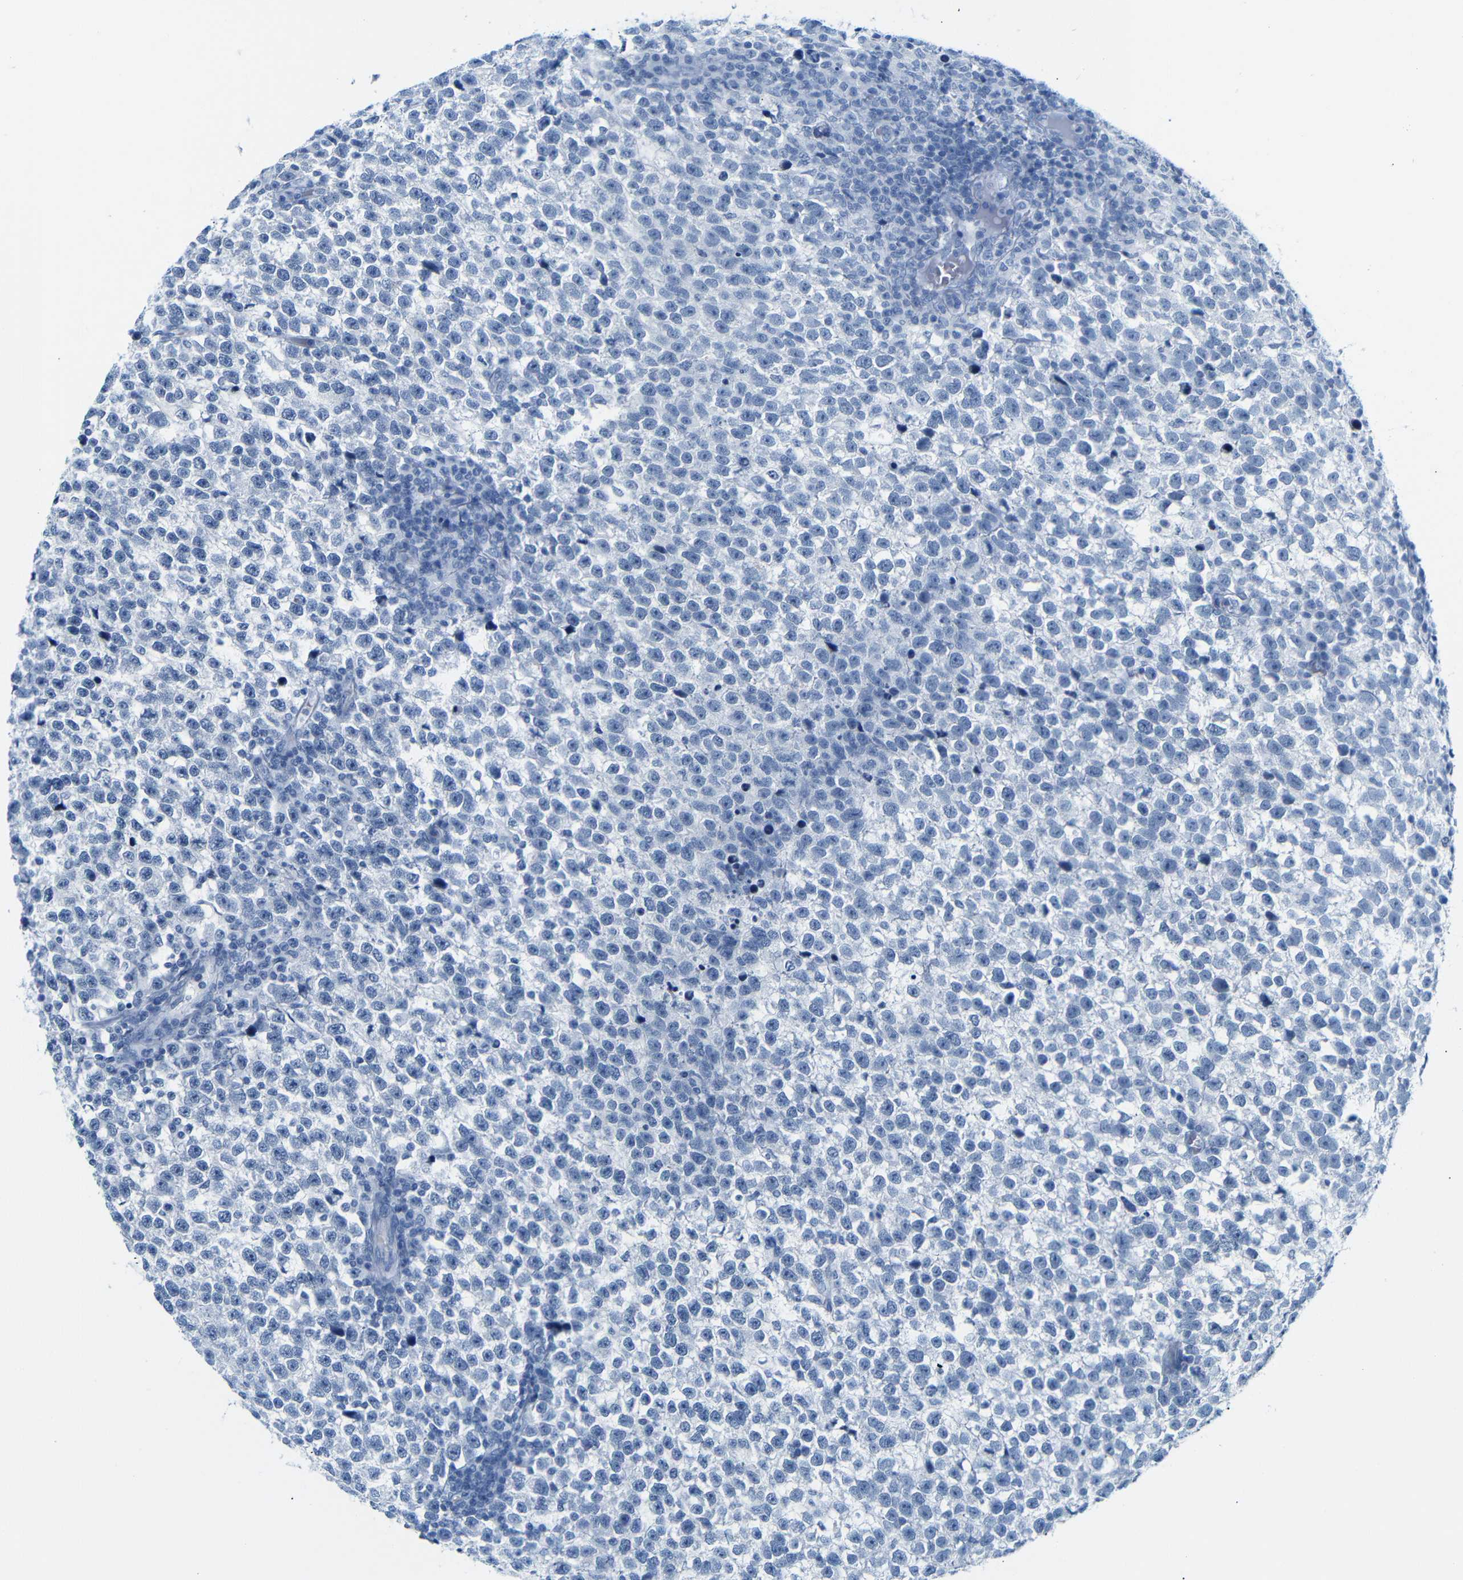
{"staining": {"intensity": "negative", "quantity": "none", "location": "none"}, "tissue": "testis cancer", "cell_type": "Tumor cells", "image_type": "cancer", "snomed": [{"axis": "morphology", "description": "Normal tissue, NOS"}, {"axis": "morphology", "description": "Seminoma, NOS"}, {"axis": "topography", "description": "Testis"}], "caption": "IHC image of testis cancer (seminoma) stained for a protein (brown), which shows no expression in tumor cells.", "gene": "DYNAP", "patient": {"sex": "male", "age": 43}}